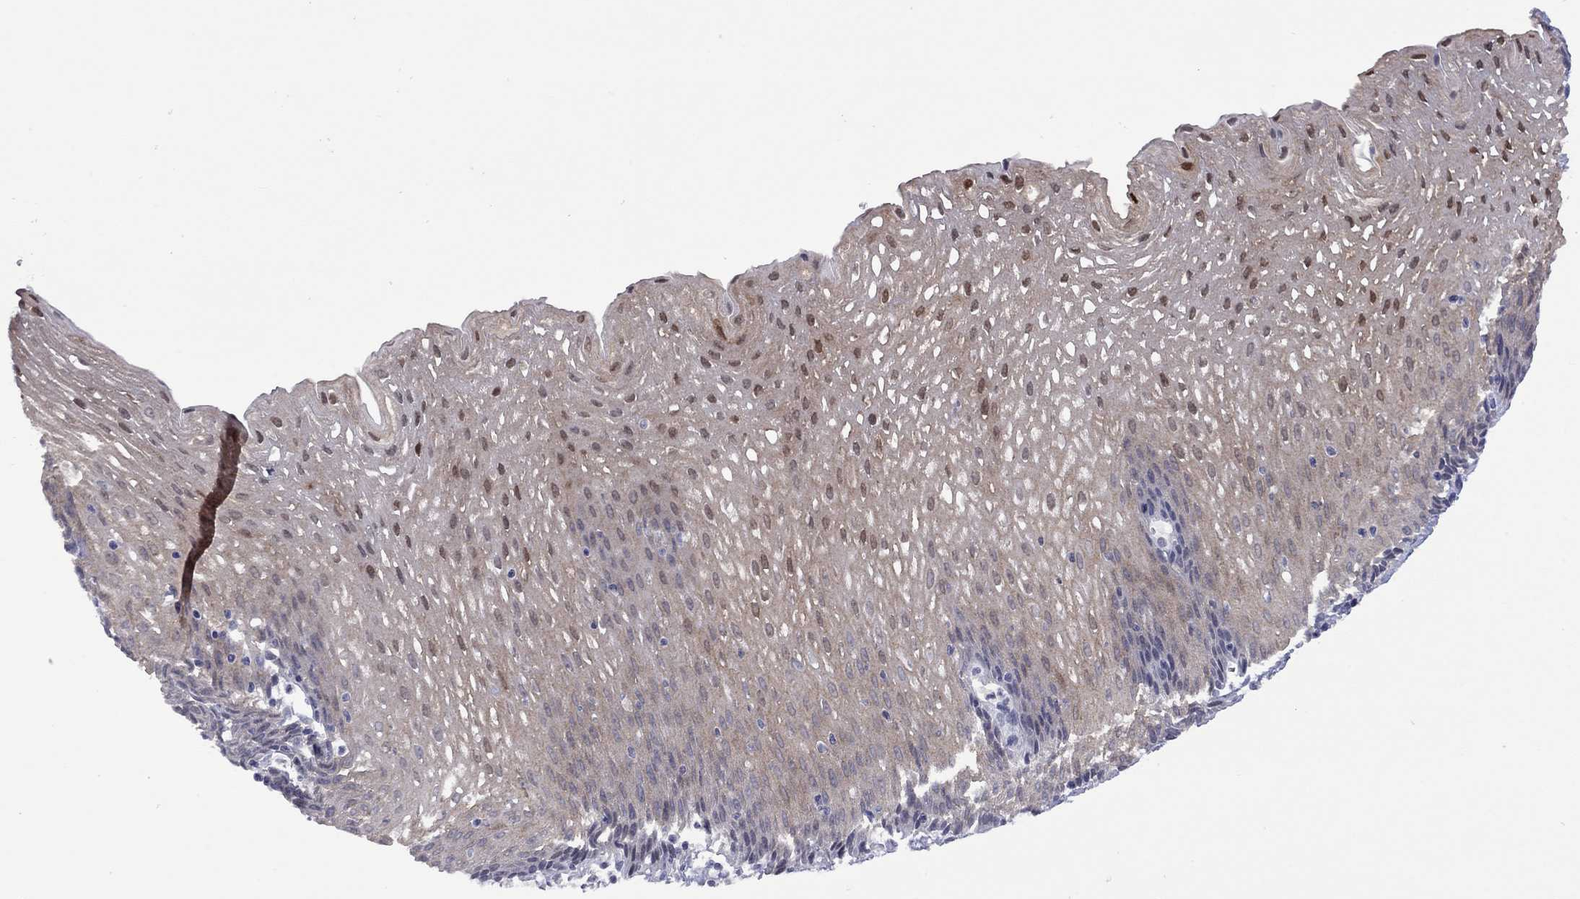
{"staining": {"intensity": "moderate", "quantity": "25%-75%", "location": "nuclear"}, "tissue": "esophagus", "cell_type": "Squamous epithelial cells", "image_type": "normal", "snomed": [{"axis": "morphology", "description": "Normal tissue, NOS"}, {"axis": "topography", "description": "Esophagus"}], "caption": "The image displays a brown stain indicating the presence of a protein in the nuclear of squamous epithelial cells in esophagus. (Brightfield microscopy of DAB IHC at high magnification).", "gene": "CTNNBIP1", "patient": {"sex": "female", "age": 64}}